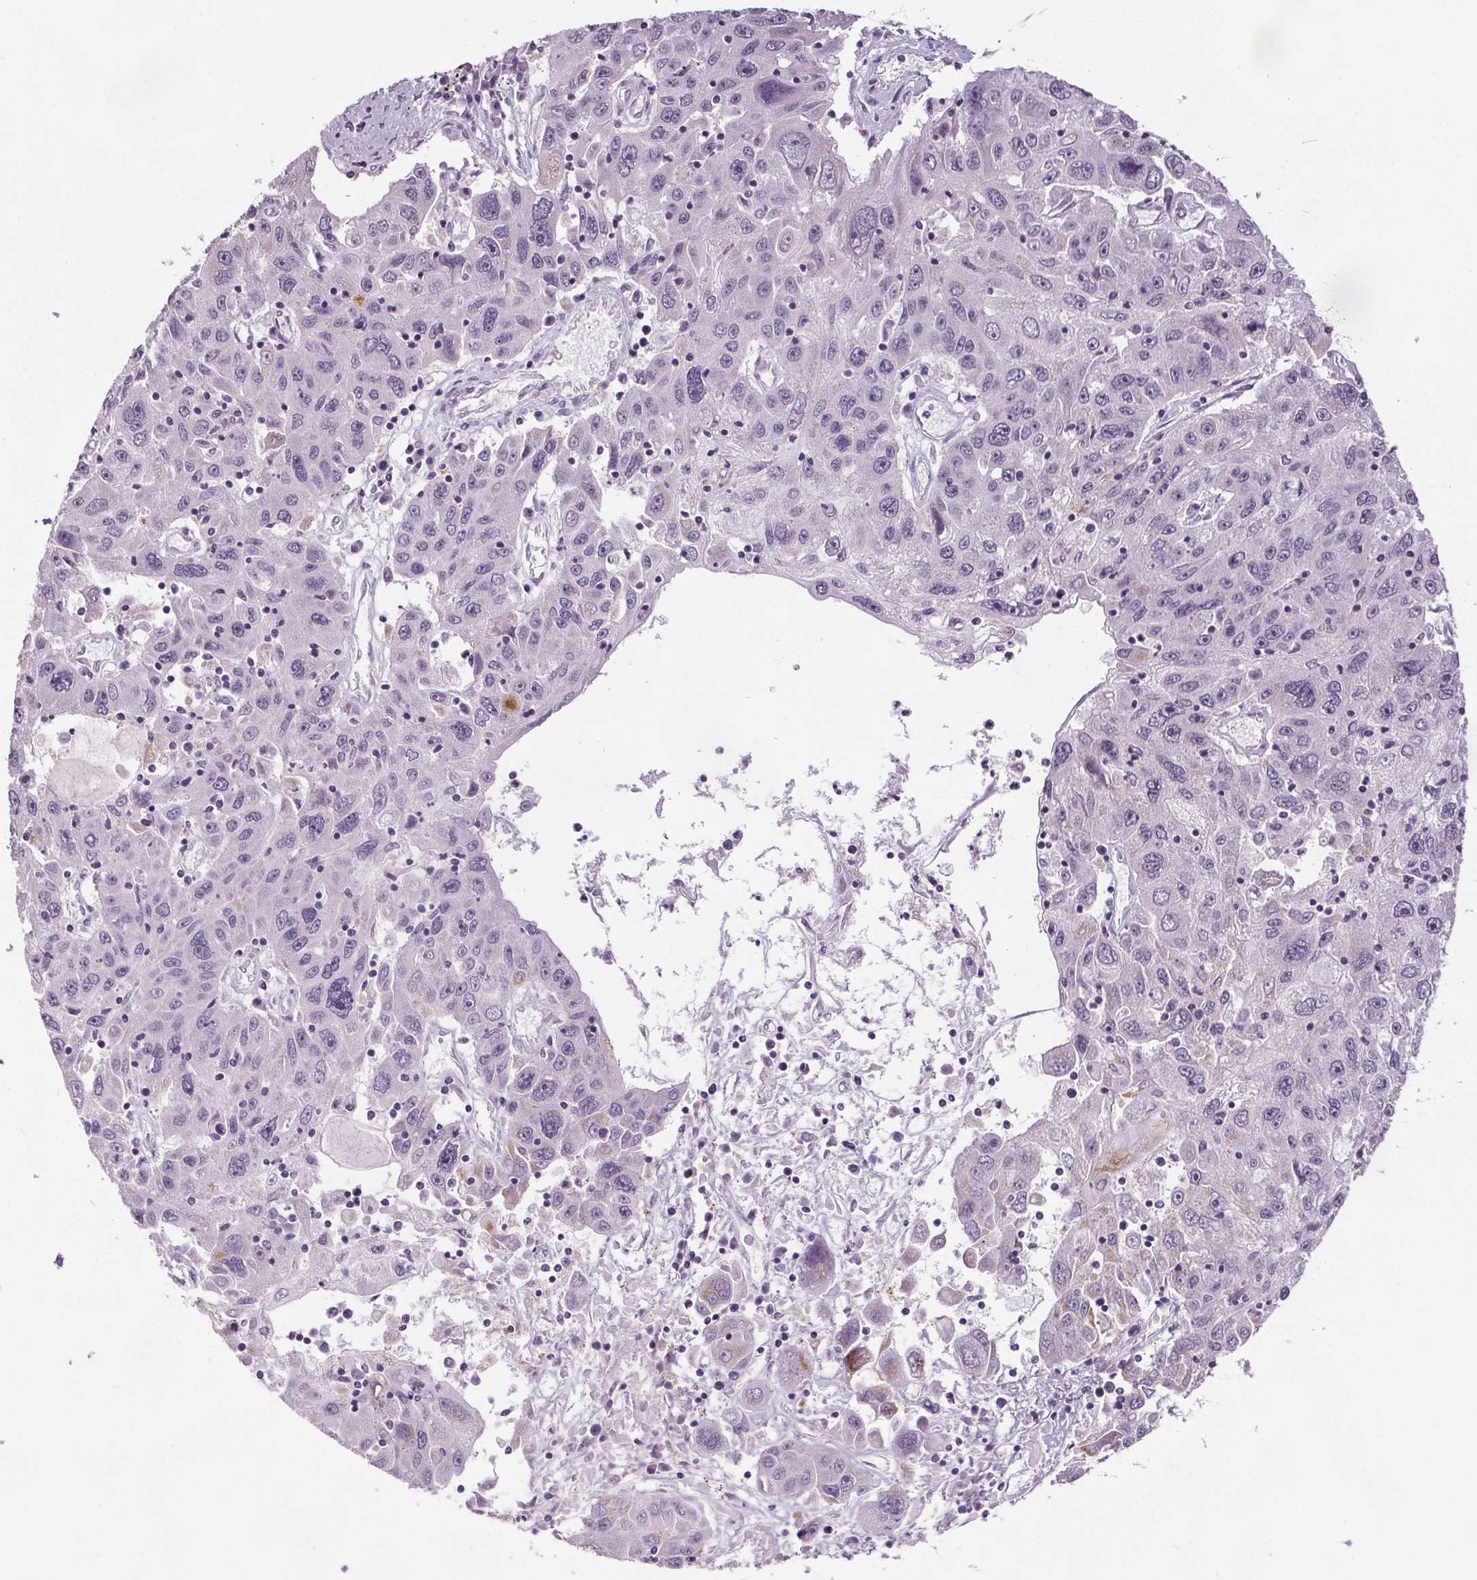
{"staining": {"intensity": "negative", "quantity": "none", "location": "none"}, "tissue": "stomach cancer", "cell_type": "Tumor cells", "image_type": "cancer", "snomed": [{"axis": "morphology", "description": "Adenocarcinoma, NOS"}, {"axis": "topography", "description": "Stomach"}], "caption": "High magnification brightfield microscopy of stomach adenocarcinoma stained with DAB (3,3'-diaminobenzidine) (brown) and counterstained with hematoxylin (blue): tumor cells show no significant expression. The staining is performed using DAB brown chromogen with nuclei counter-stained in using hematoxylin.", "gene": "SLC2A9", "patient": {"sex": "male", "age": 56}}